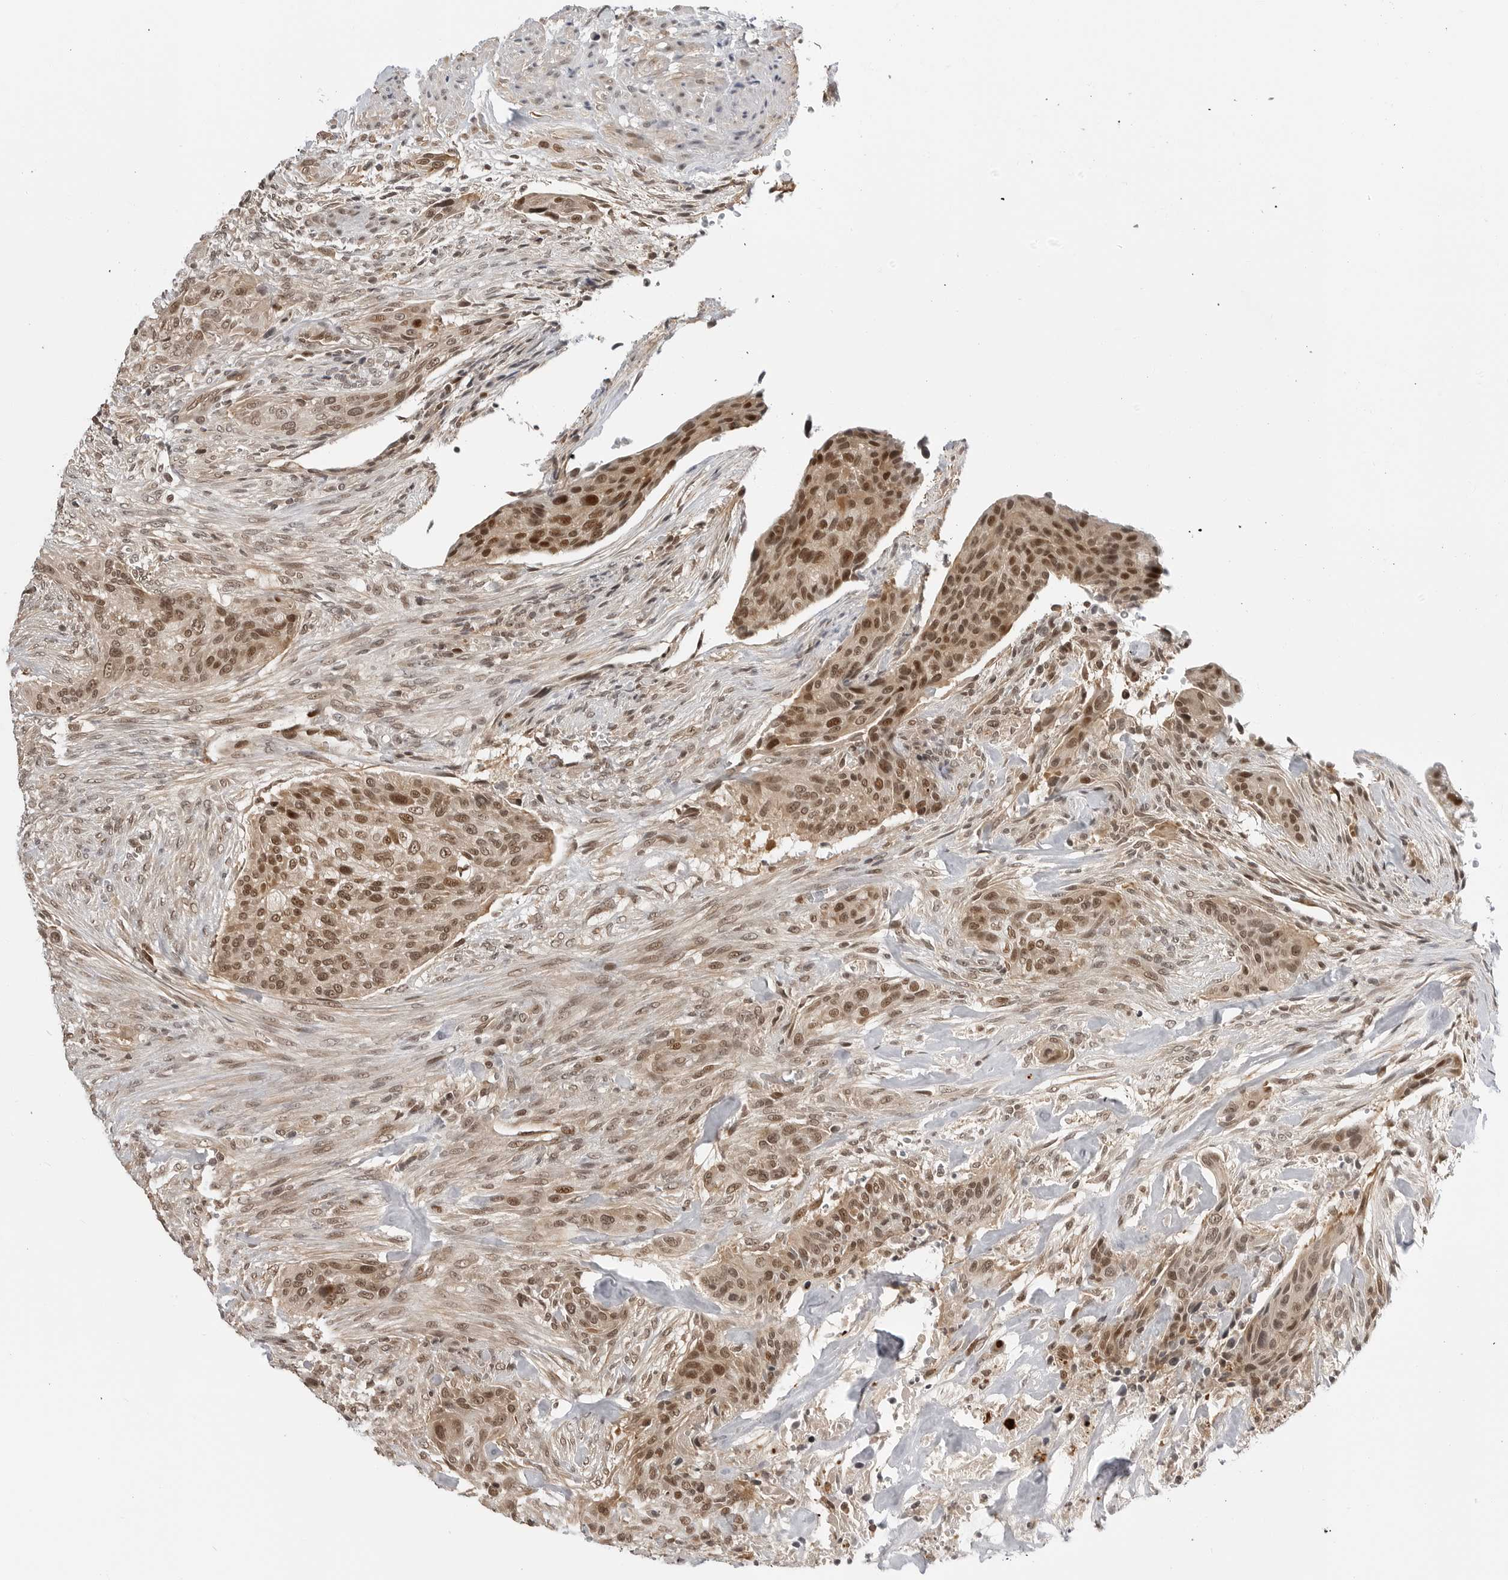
{"staining": {"intensity": "moderate", "quantity": ">75%", "location": "cytoplasmic/membranous,nuclear"}, "tissue": "urothelial cancer", "cell_type": "Tumor cells", "image_type": "cancer", "snomed": [{"axis": "morphology", "description": "Urothelial carcinoma, High grade"}, {"axis": "topography", "description": "Urinary bladder"}], "caption": "Protein positivity by IHC displays moderate cytoplasmic/membranous and nuclear staining in approximately >75% of tumor cells in urothelial cancer. (DAB IHC, brown staining for protein, blue staining for nuclei).", "gene": "C8orf33", "patient": {"sex": "male", "age": 35}}